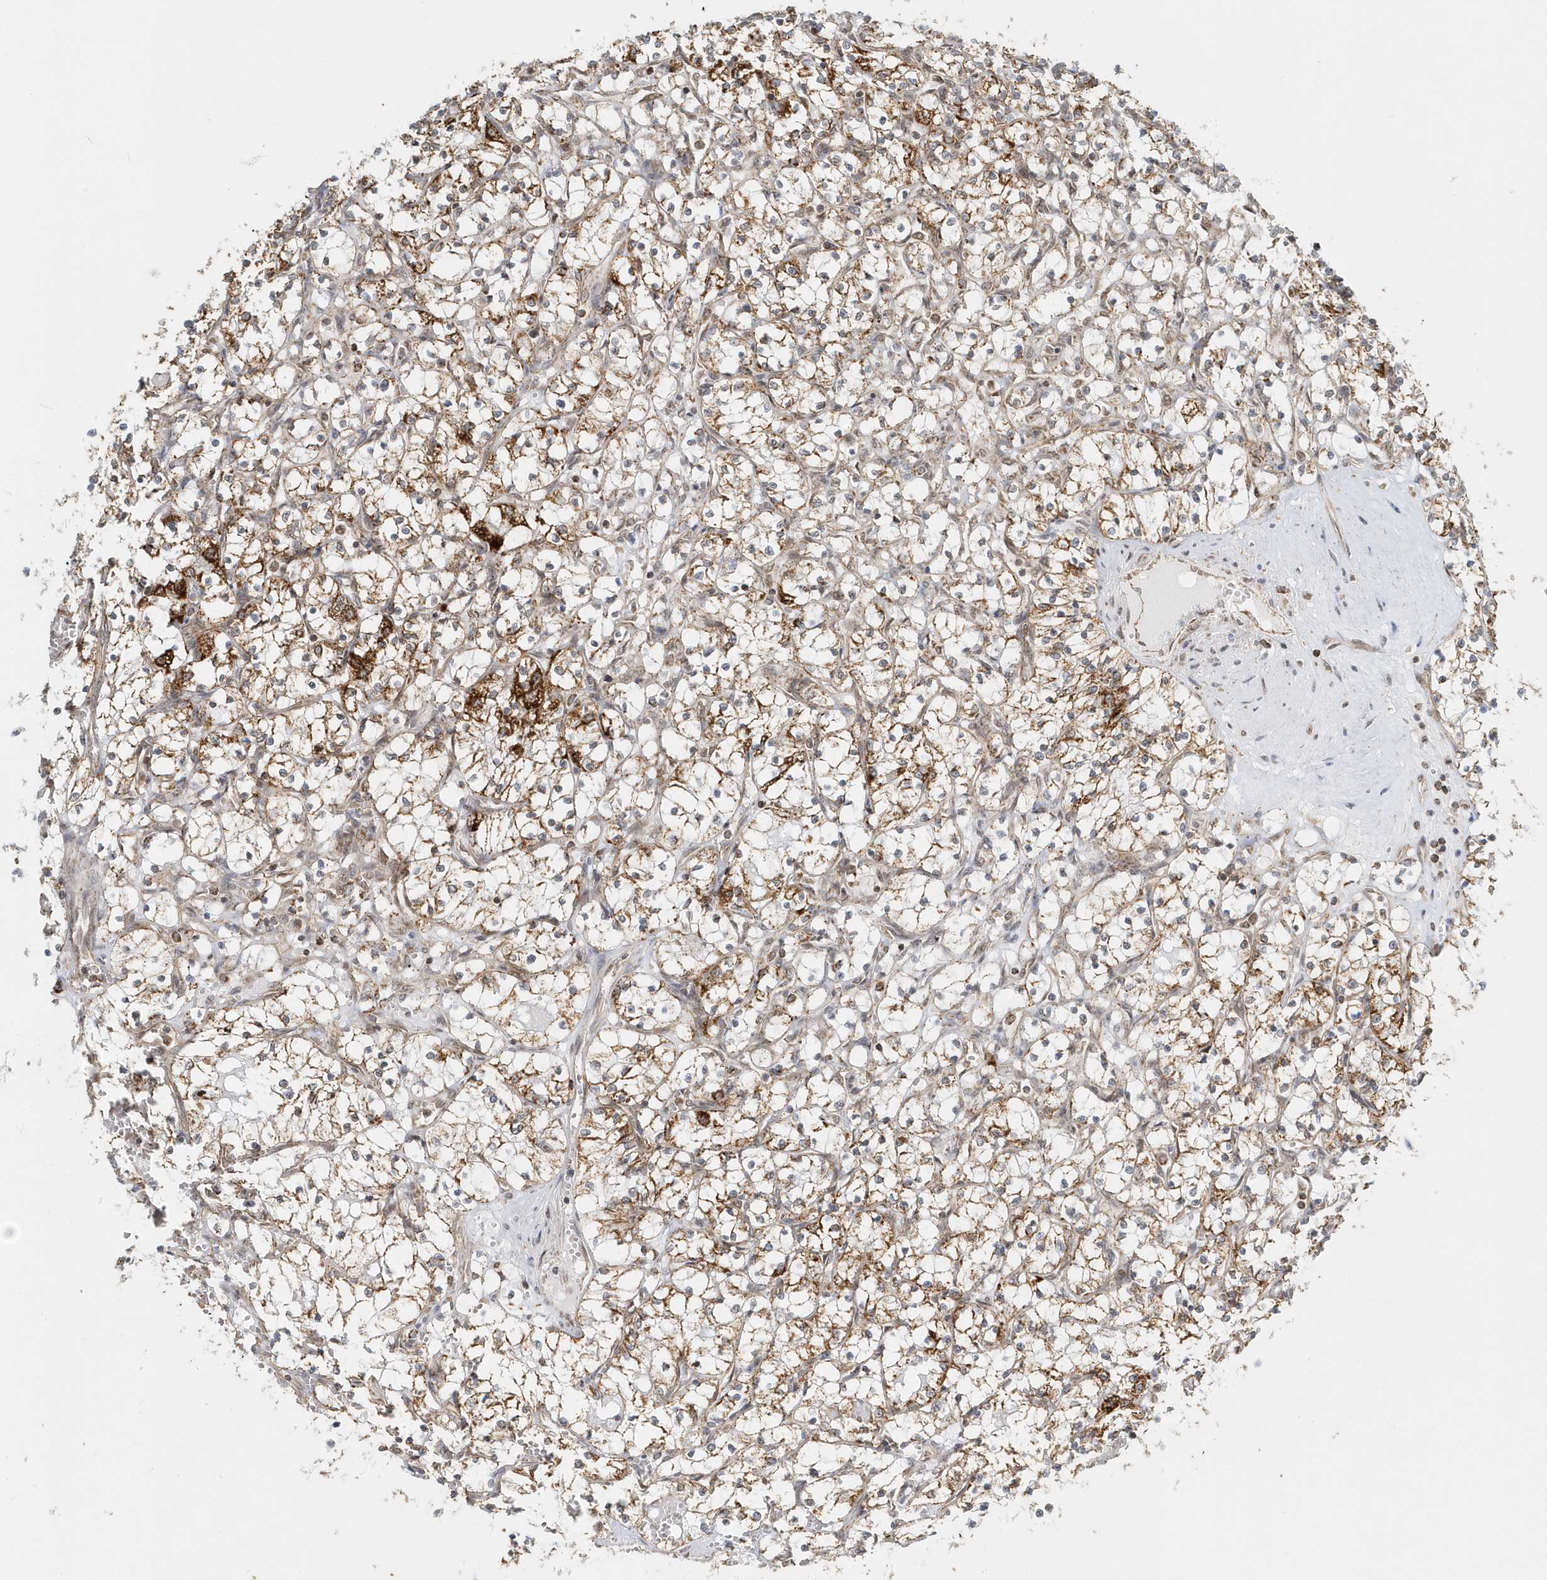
{"staining": {"intensity": "moderate", "quantity": ">75%", "location": "cytoplasmic/membranous"}, "tissue": "renal cancer", "cell_type": "Tumor cells", "image_type": "cancer", "snomed": [{"axis": "morphology", "description": "Adenocarcinoma, NOS"}, {"axis": "topography", "description": "Kidney"}], "caption": "Renal adenocarcinoma was stained to show a protein in brown. There is medium levels of moderate cytoplasmic/membranous expression in approximately >75% of tumor cells. (Stains: DAB in brown, nuclei in blue, Microscopy: brightfield microscopy at high magnification).", "gene": "PSMD6", "patient": {"sex": "female", "age": 69}}